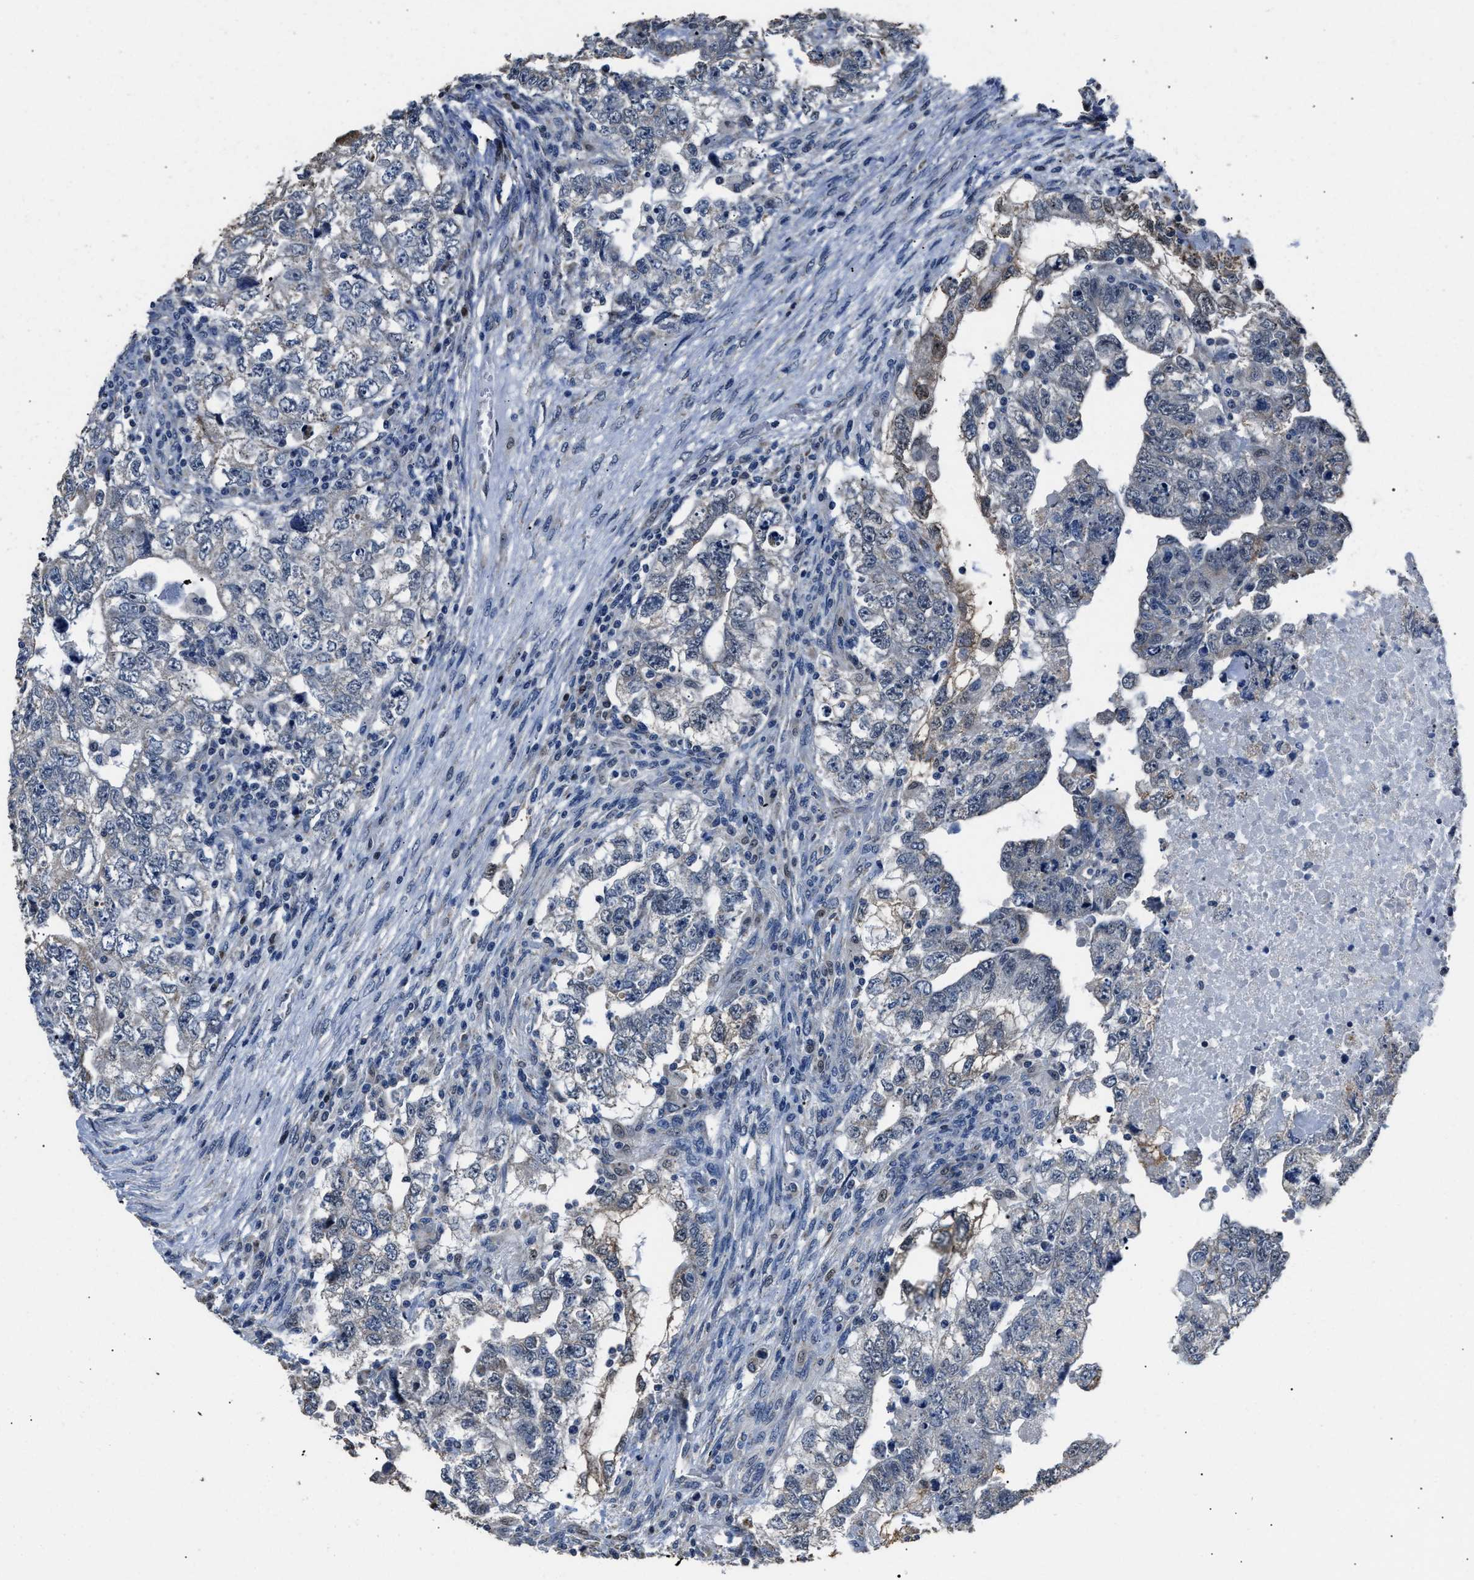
{"staining": {"intensity": "weak", "quantity": "<25%", "location": "cytoplasmic/membranous"}, "tissue": "testis cancer", "cell_type": "Tumor cells", "image_type": "cancer", "snomed": [{"axis": "morphology", "description": "Carcinoma, Embryonal, NOS"}, {"axis": "topography", "description": "Testis"}], "caption": "Tumor cells are negative for brown protein staining in embryonal carcinoma (testis).", "gene": "NSUN5", "patient": {"sex": "male", "age": 36}}